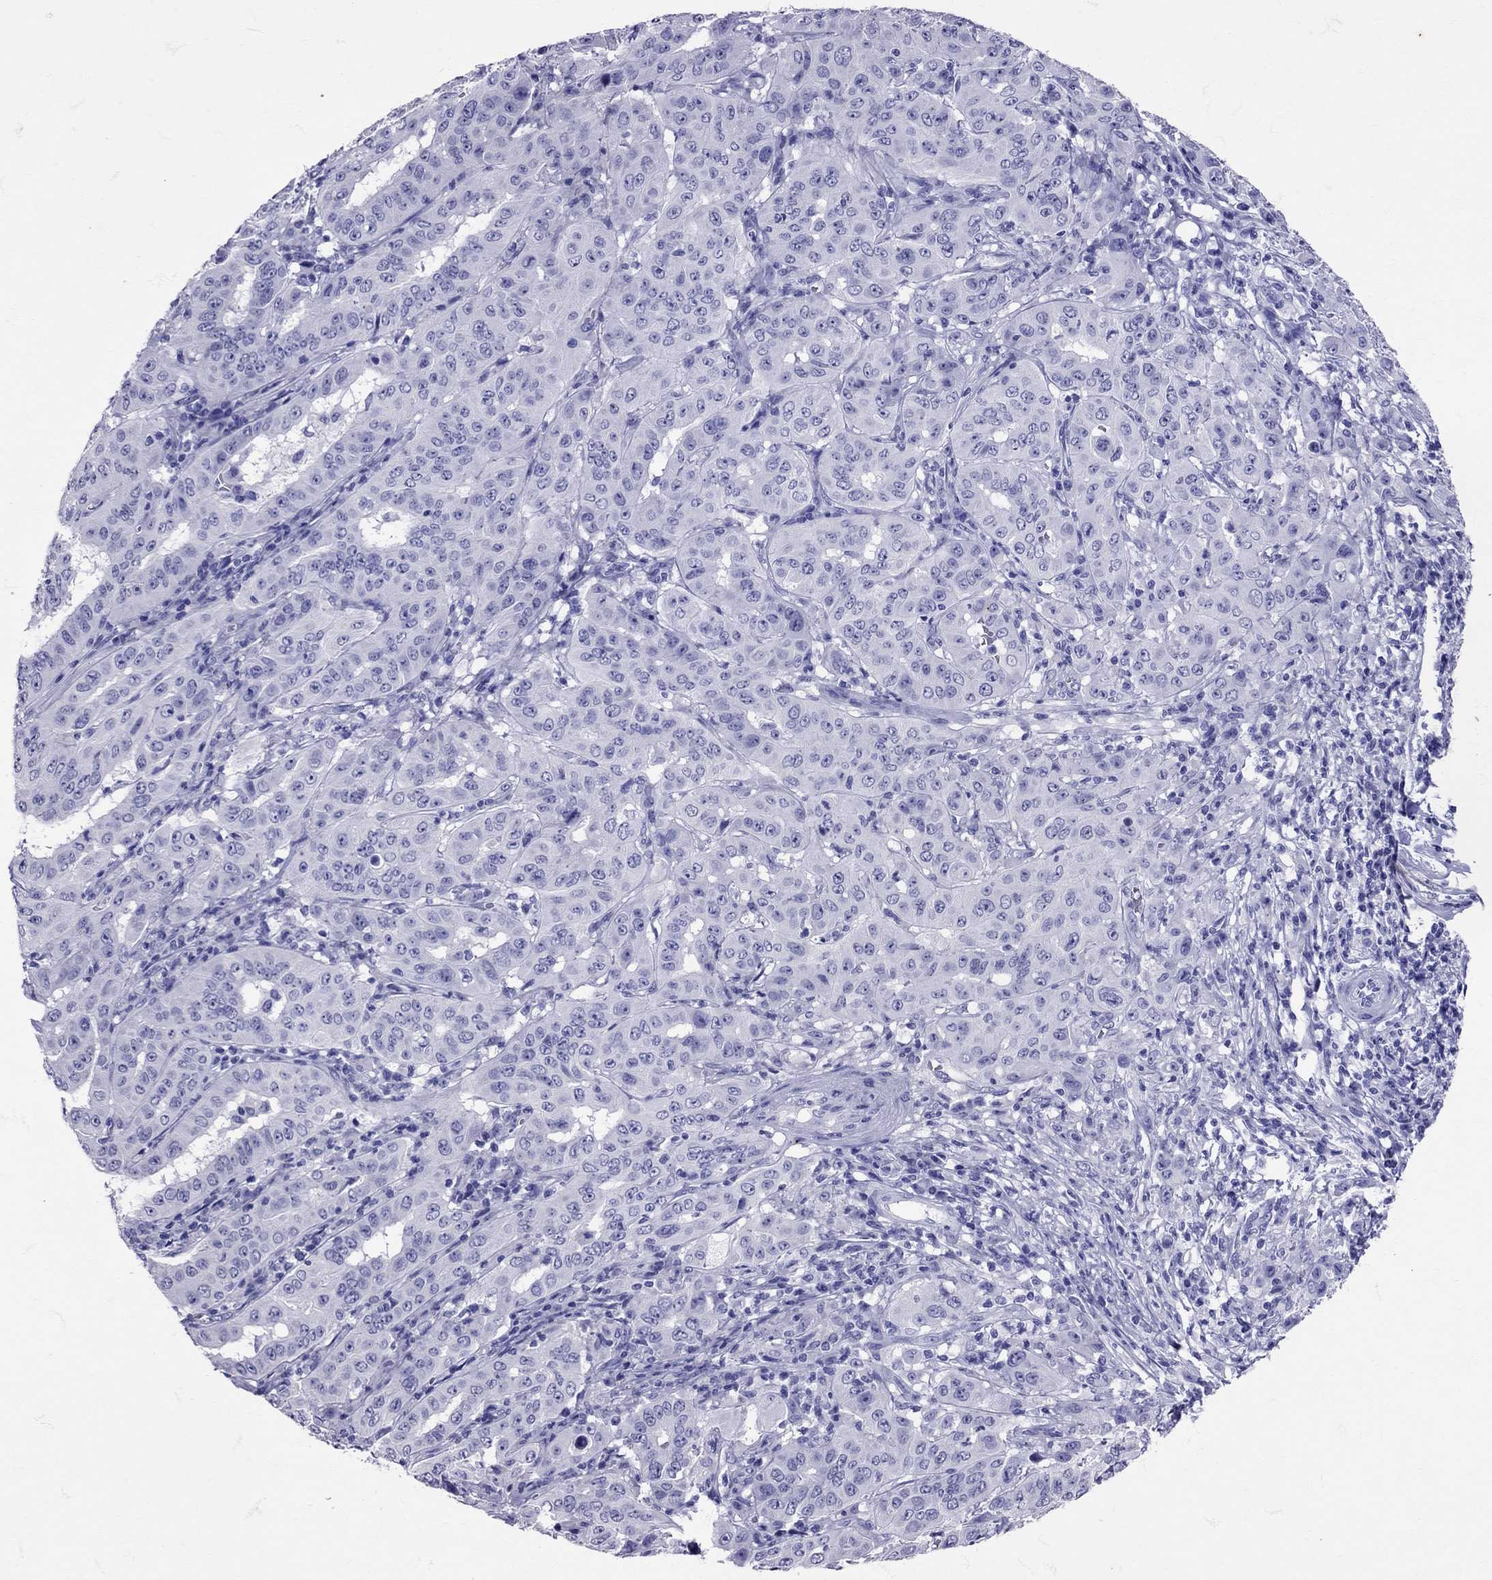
{"staining": {"intensity": "negative", "quantity": "none", "location": "none"}, "tissue": "pancreatic cancer", "cell_type": "Tumor cells", "image_type": "cancer", "snomed": [{"axis": "morphology", "description": "Adenocarcinoma, NOS"}, {"axis": "topography", "description": "Pancreas"}], "caption": "This is a image of IHC staining of pancreatic cancer, which shows no expression in tumor cells. (Brightfield microscopy of DAB immunohistochemistry (IHC) at high magnification).", "gene": "AVP", "patient": {"sex": "male", "age": 63}}